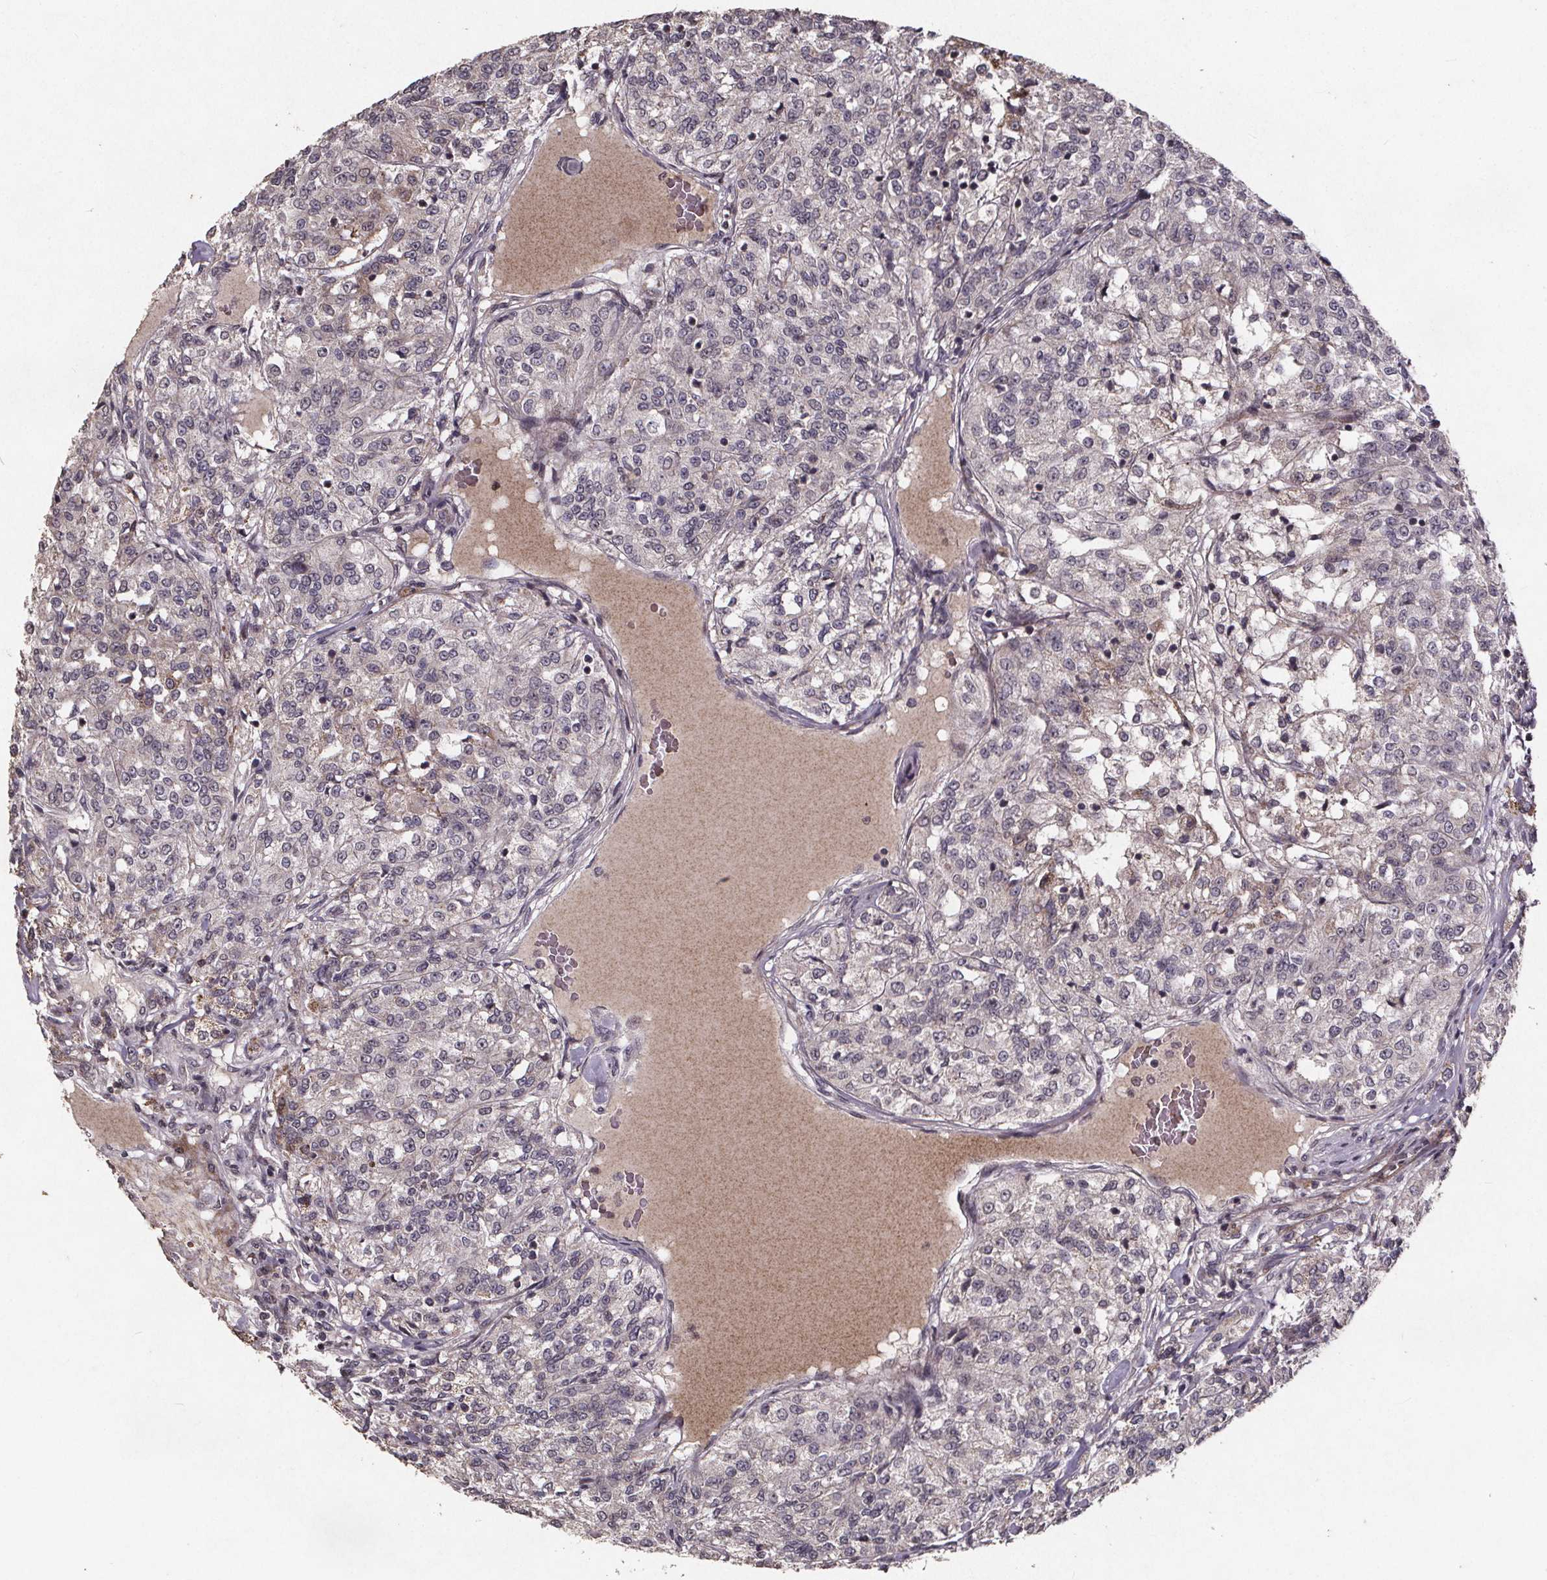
{"staining": {"intensity": "negative", "quantity": "none", "location": "none"}, "tissue": "renal cancer", "cell_type": "Tumor cells", "image_type": "cancer", "snomed": [{"axis": "morphology", "description": "Adenocarcinoma, NOS"}, {"axis": "topography", "description": "Kidney"}], "caption": "Human renal cancer (adenocarcinoma) stained for a protein using immunohistochemistry (IHC) exhibits no expression in tumor cells.", "gene": "GPX3", "patient": {"sex": "female", "age": 63}}